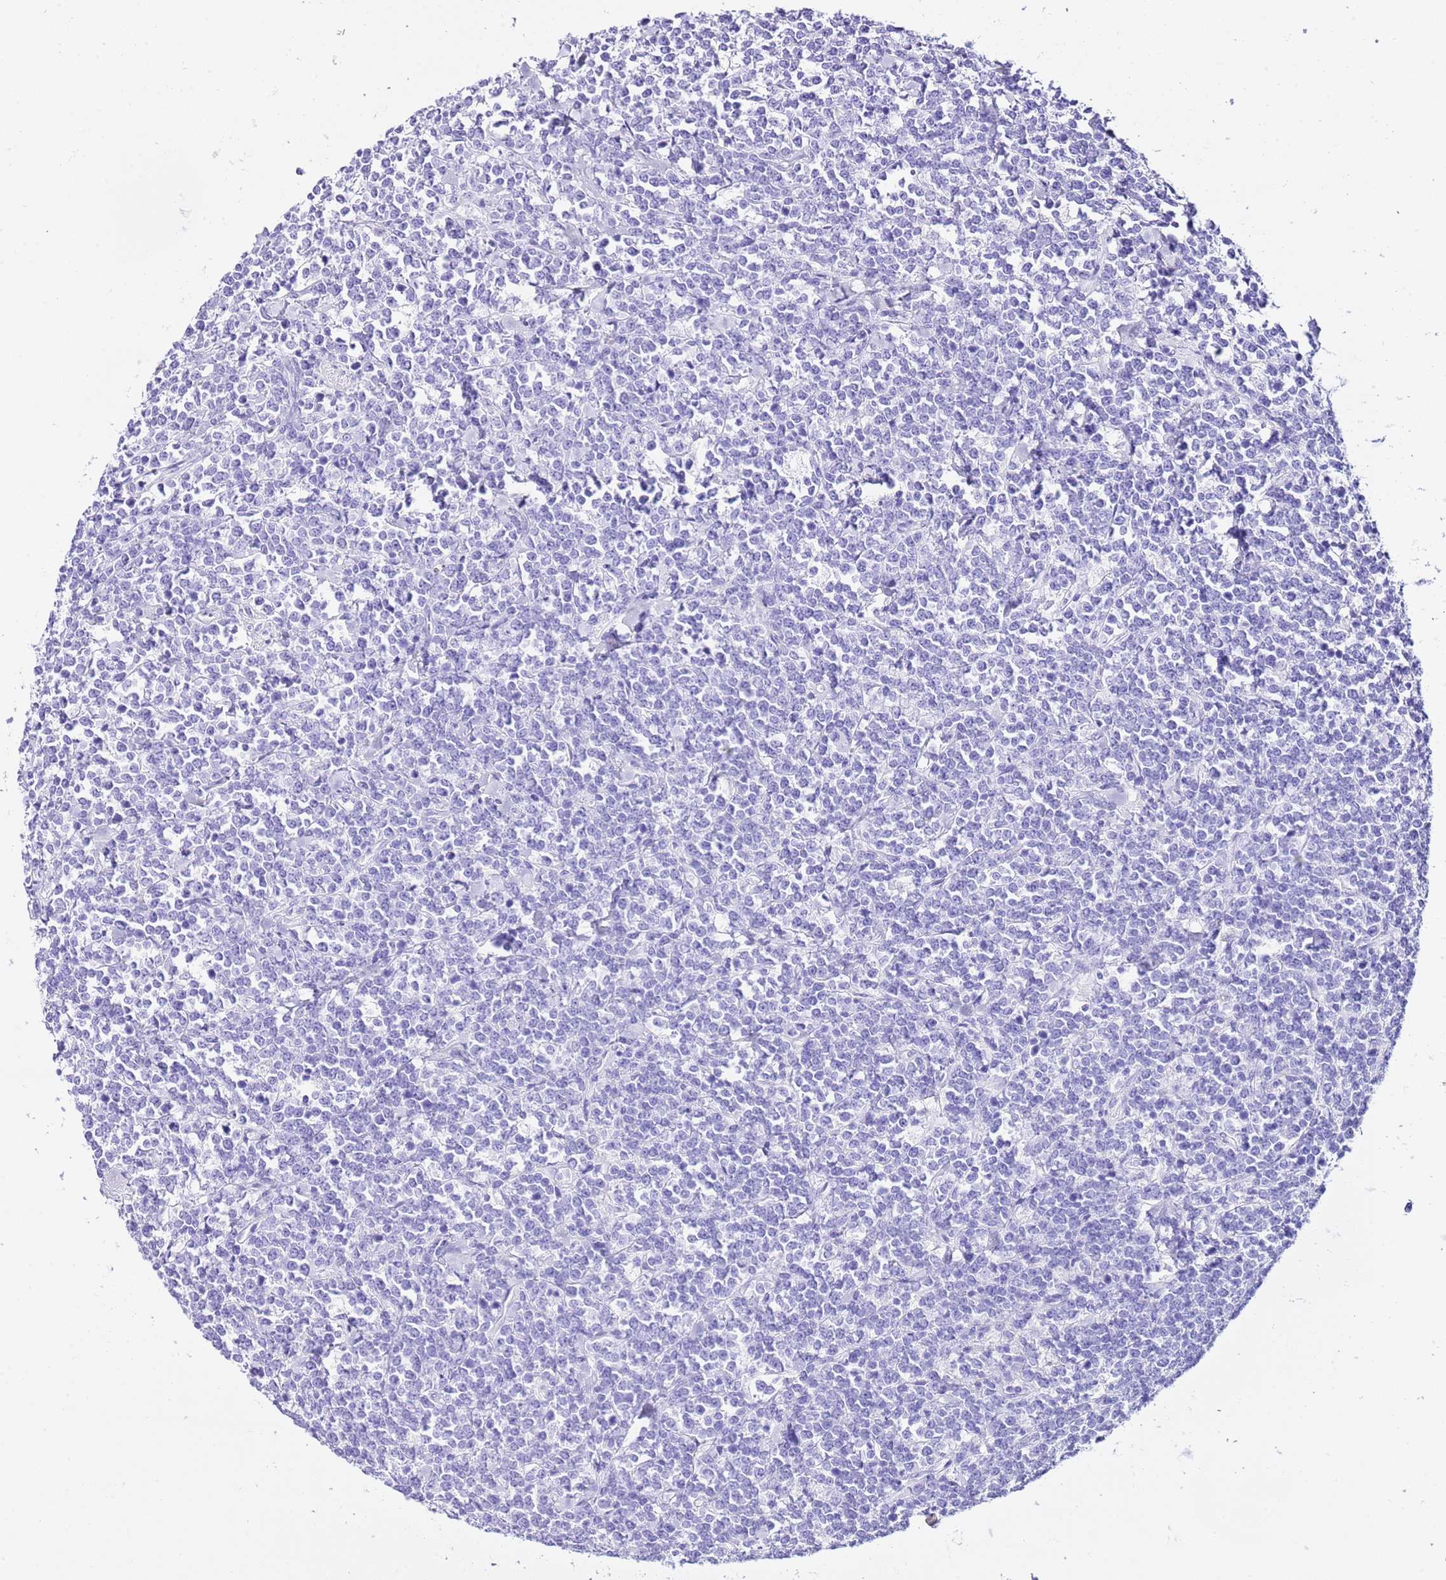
{"staining": {"intensity": "negative", "quantity": "none", "location": "none"}, "tissue": "lymphoma", "cell_type": "Tumor cells", "image_type": "cancer", "snomed": [{"axis": "morphology", "description": "Malignant lymphoma, non-Hodgkin's type, High grade"}, {"axis": "topography", "description": "Small intestine"}, {"axis": "topography", "description": "Colon"}], "caption": "This is an immunohistochemistry (IHC) image of lymphoma. There is no staining in tumor cells.", "gene": "KCNC1", "patient": {"sex": "male", "age": 8}}